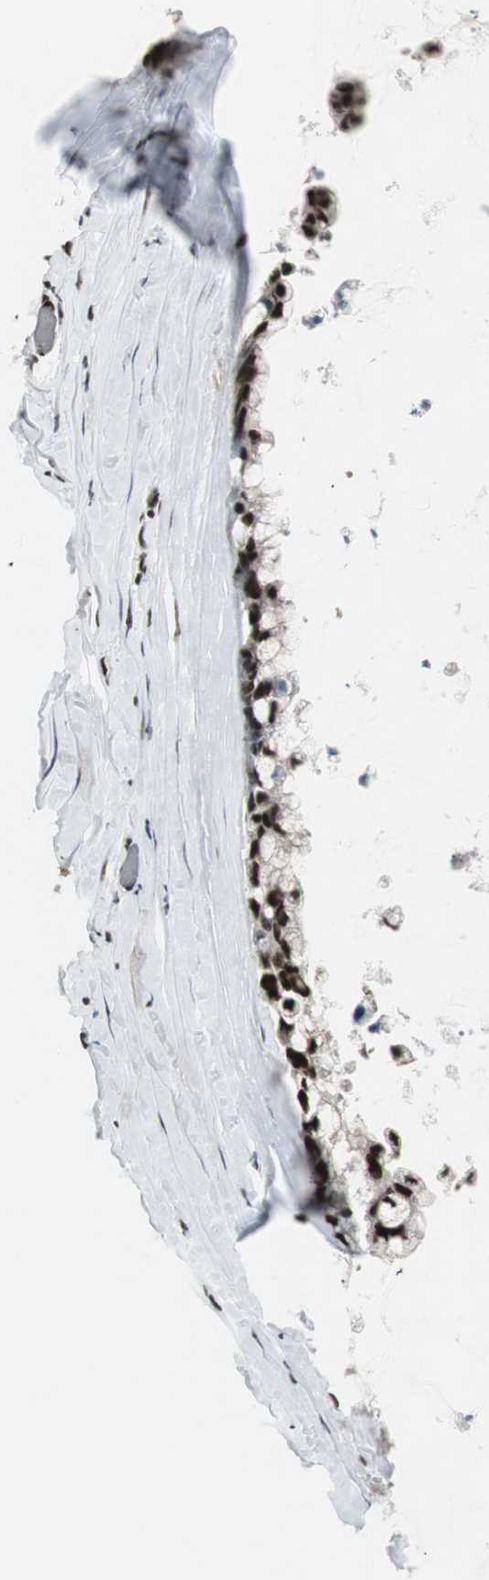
{"staining": {"intensity": "strong", "quantity": ">75%", "location": "nuclear"}, "tissue": "ovarian cancer", "cell_type": "Tumor cells", "image_type": "cancer", "snomed": [{"axis": "morphology", "description": "Cystadenocarcinoma, mucinous, NOS"}, {"axis": "topography", "description": "Ovary"}], "caption": "DAB (3,3'-diaminobenzidine) immunohistochemical staining of ovarian cancer (mucinous cystadenocarcinoma) exhibits strong nuclear protein expression in about >75% of tumor cells. (DAB IHC with brightfield microscopy, high magnification).", "gene": "PARN", "patient": {"sex": "female", "age": 39}}